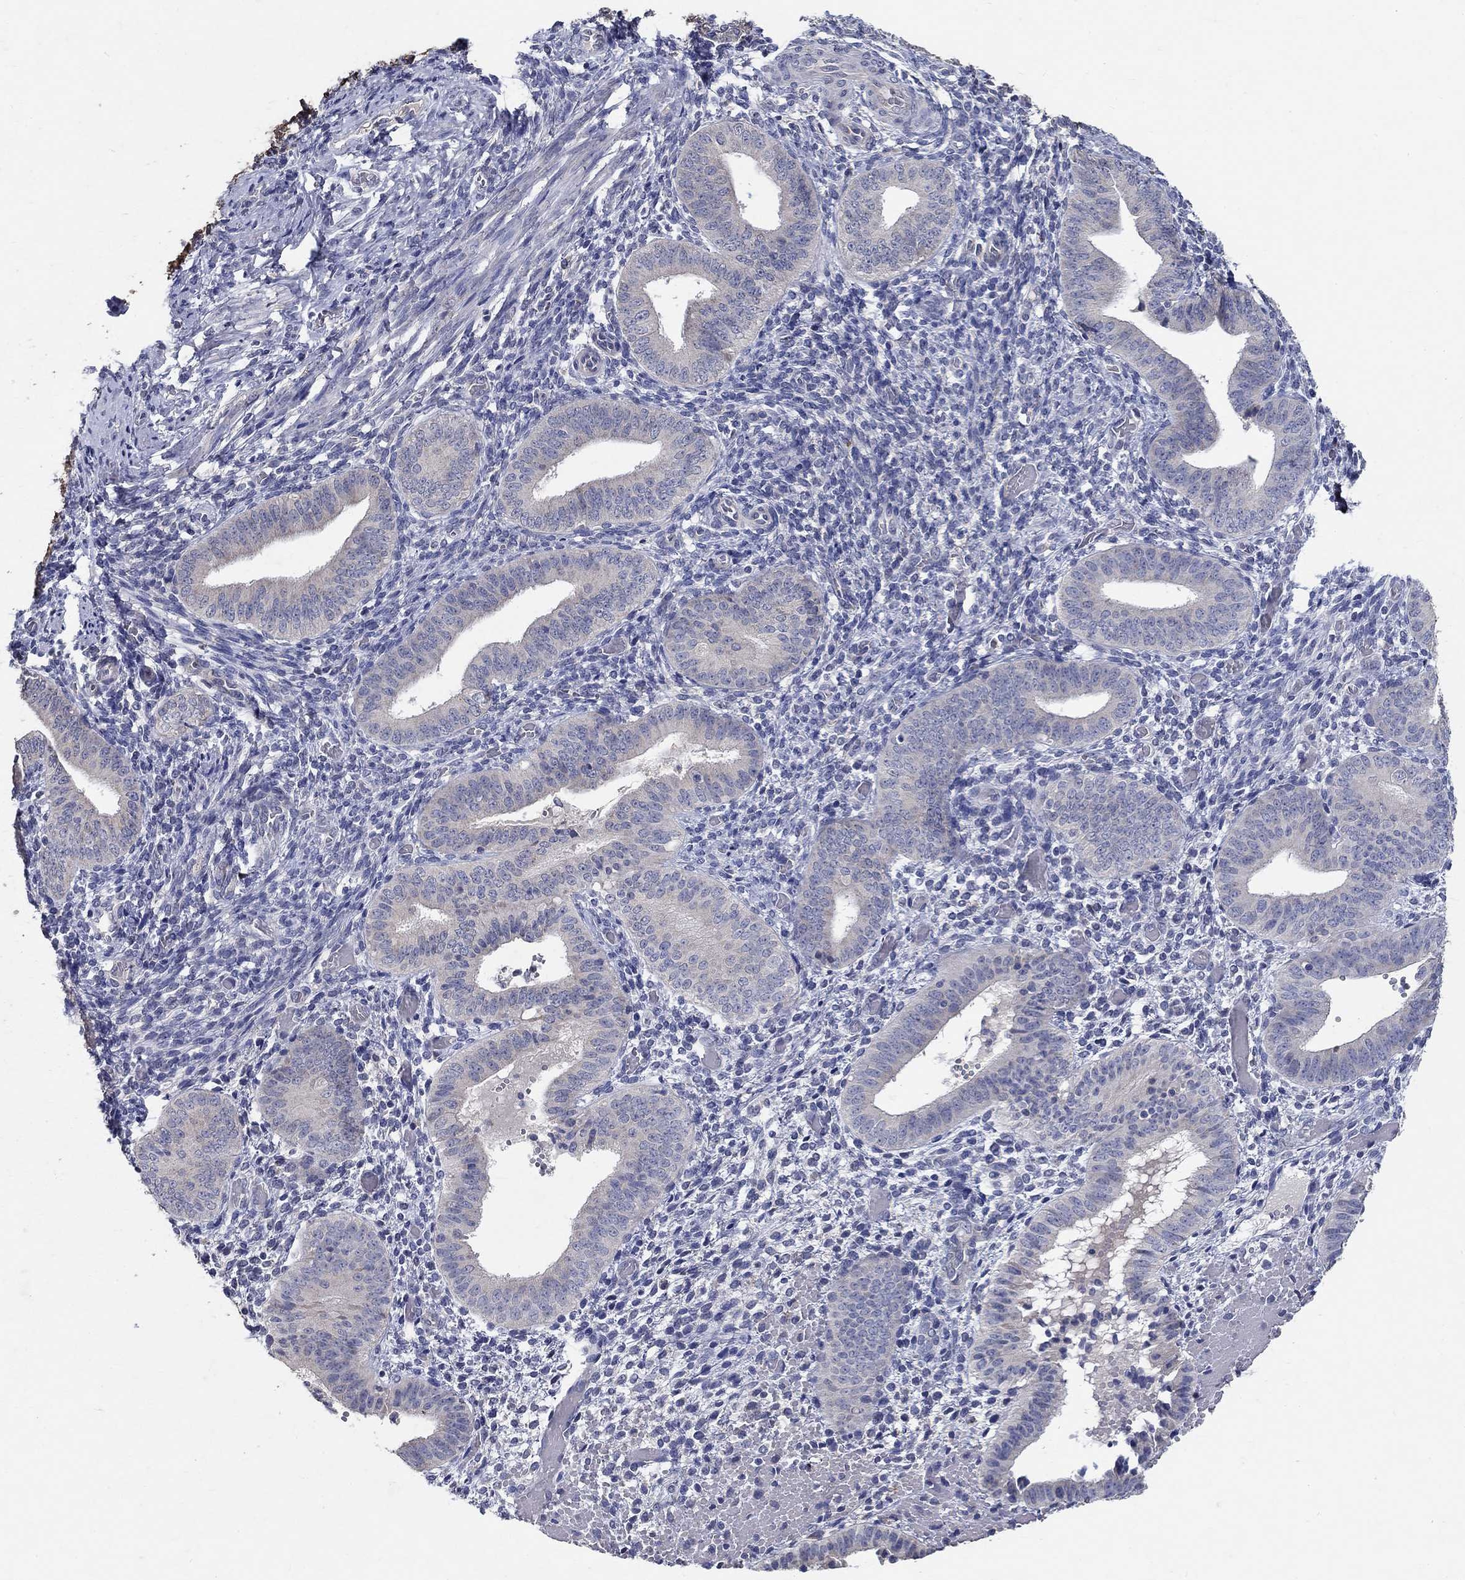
{"staining": {"intensity": "negative", "quantity": "none", "location": "none"}, "tissue": "endometrium", "cell_type": "Cells in endometrial stroma", "image_type": "normal", "snomed": [{"axis": "morphology", "description": "Normal tissue, NOS"}, {"axis": "topography", "description": "Endometrium"}], "caption": "This is a image of IHC staining of benign endometrium, which shows no staining in cells in endometrial stroma.", "gene": "PROZ", "patient": {"sex": "female", "age": 42}}